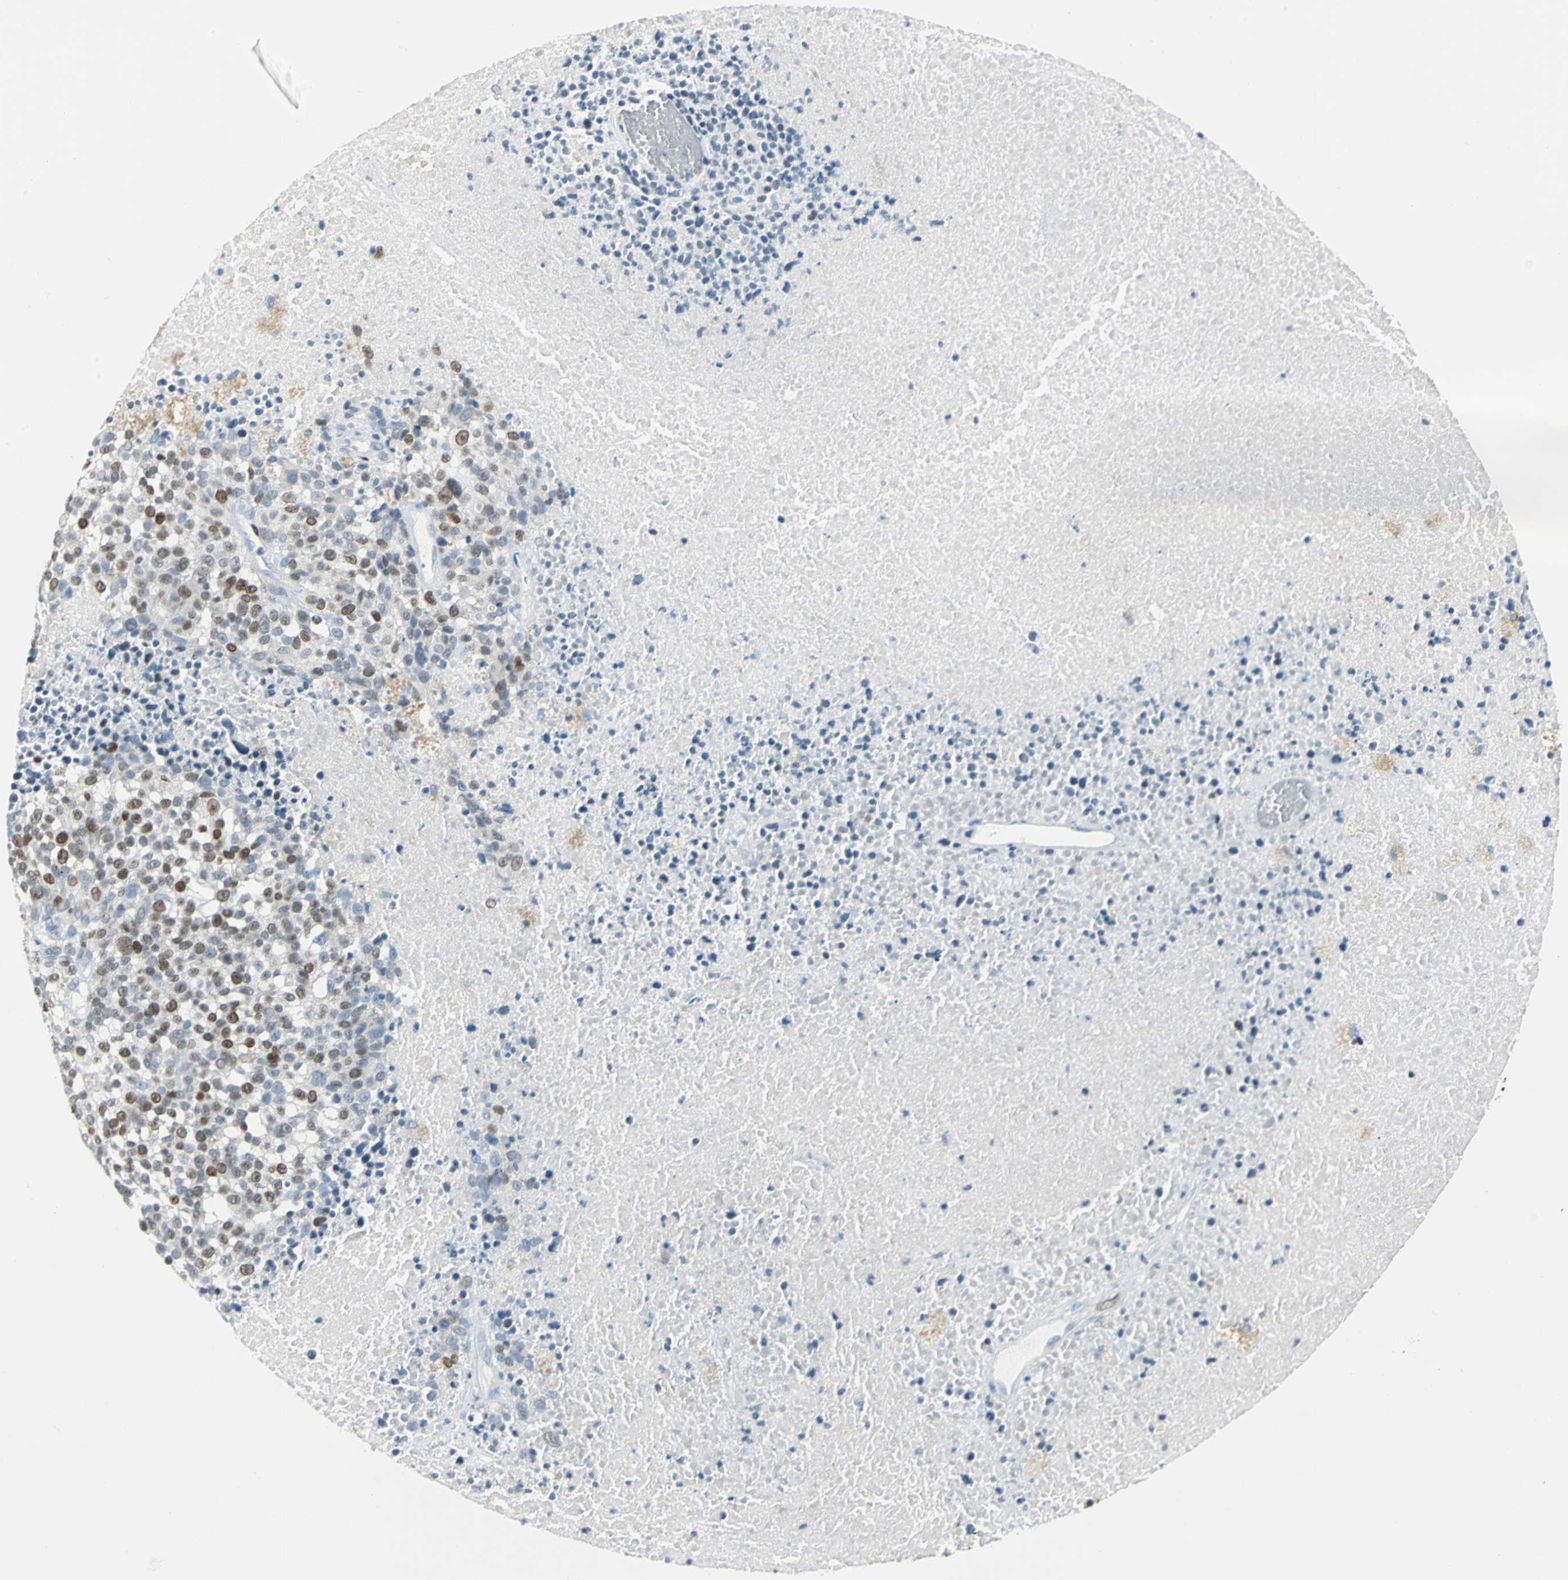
{"staining": {"intensity": "moderate", "quantity": "25%-75%", "location": "nuclear"}, "tissue": "melanoma", "cell_type": "Tumor cells", "image_type": "cancer", "snomed": [{"axis": "morphology", "description": "Malignant melanoma, Metastatic site"}, {"axis": "topography", "description": "Cerebral cortex"}], "caption": "Immunohistochemical staining of human malignant melanoma (metastatic site) demonstrates medium levels of moderate nuclear positivity in approximately 25%-75% of tumor cells. (DAB IHC with brightfield microscopy, high magnification).", "gene": "MCM3", "patient": {"sex": "female", "age": 52}}